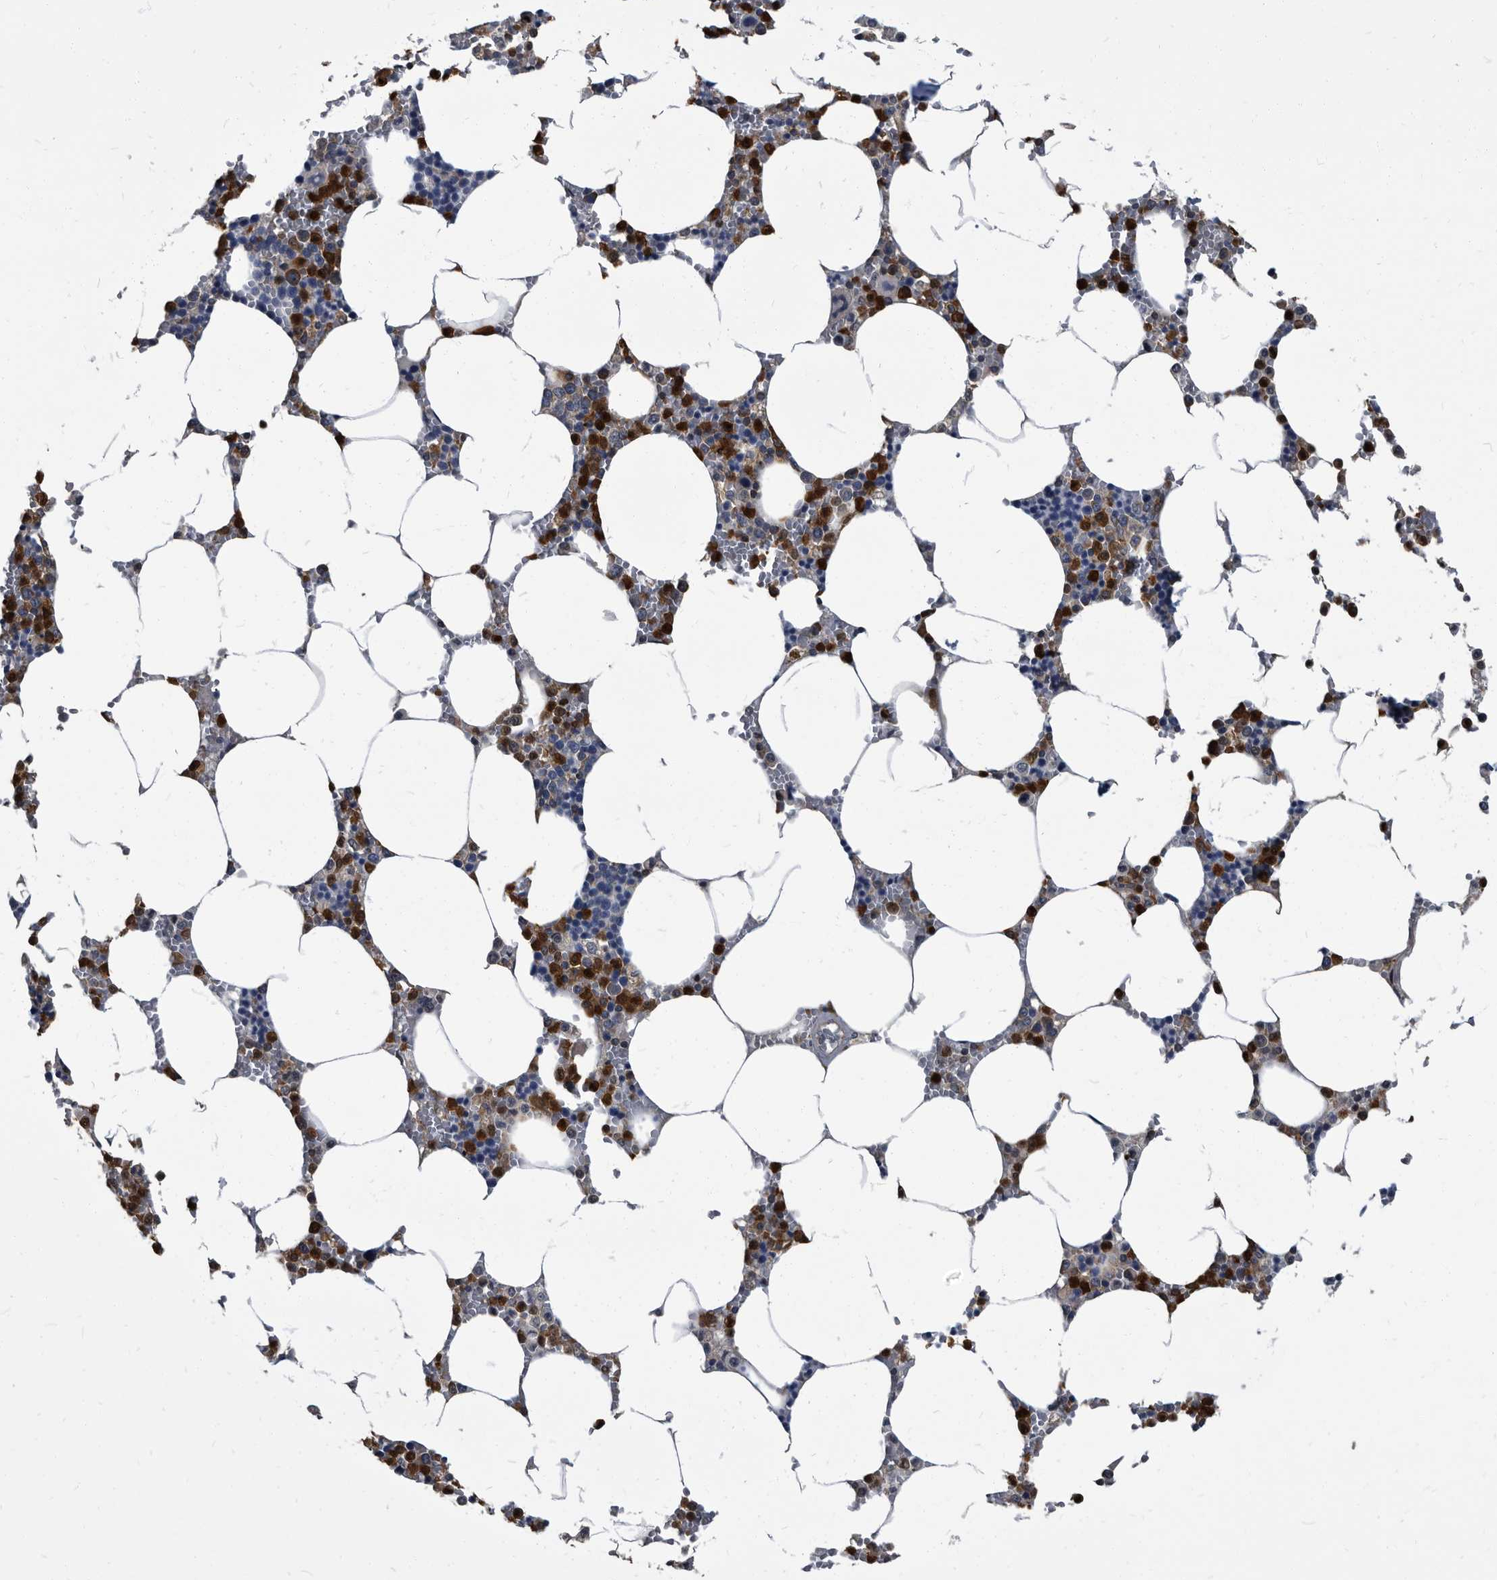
{"staining": {"intensity": "strong", "quantity": "25%-75%", "location": "cytoplasmic/membranous"}, "tissue": "bone marrow", "cell_type": "Hematopoietic cells", "image_type": "normal", "snomed": [{"axis": "morphology", "description": "Normal tissue, NOS"}, {"axis": "topography", "description": "Bone marrow"}], "caption": "A micrograph of human bone marrow stained for a protein exhibits strong cytoplasmic/membranous brown staining in hematopoietic cells.", "gene": "CDV3", "patient": {"sex": "male", "age": 70}}